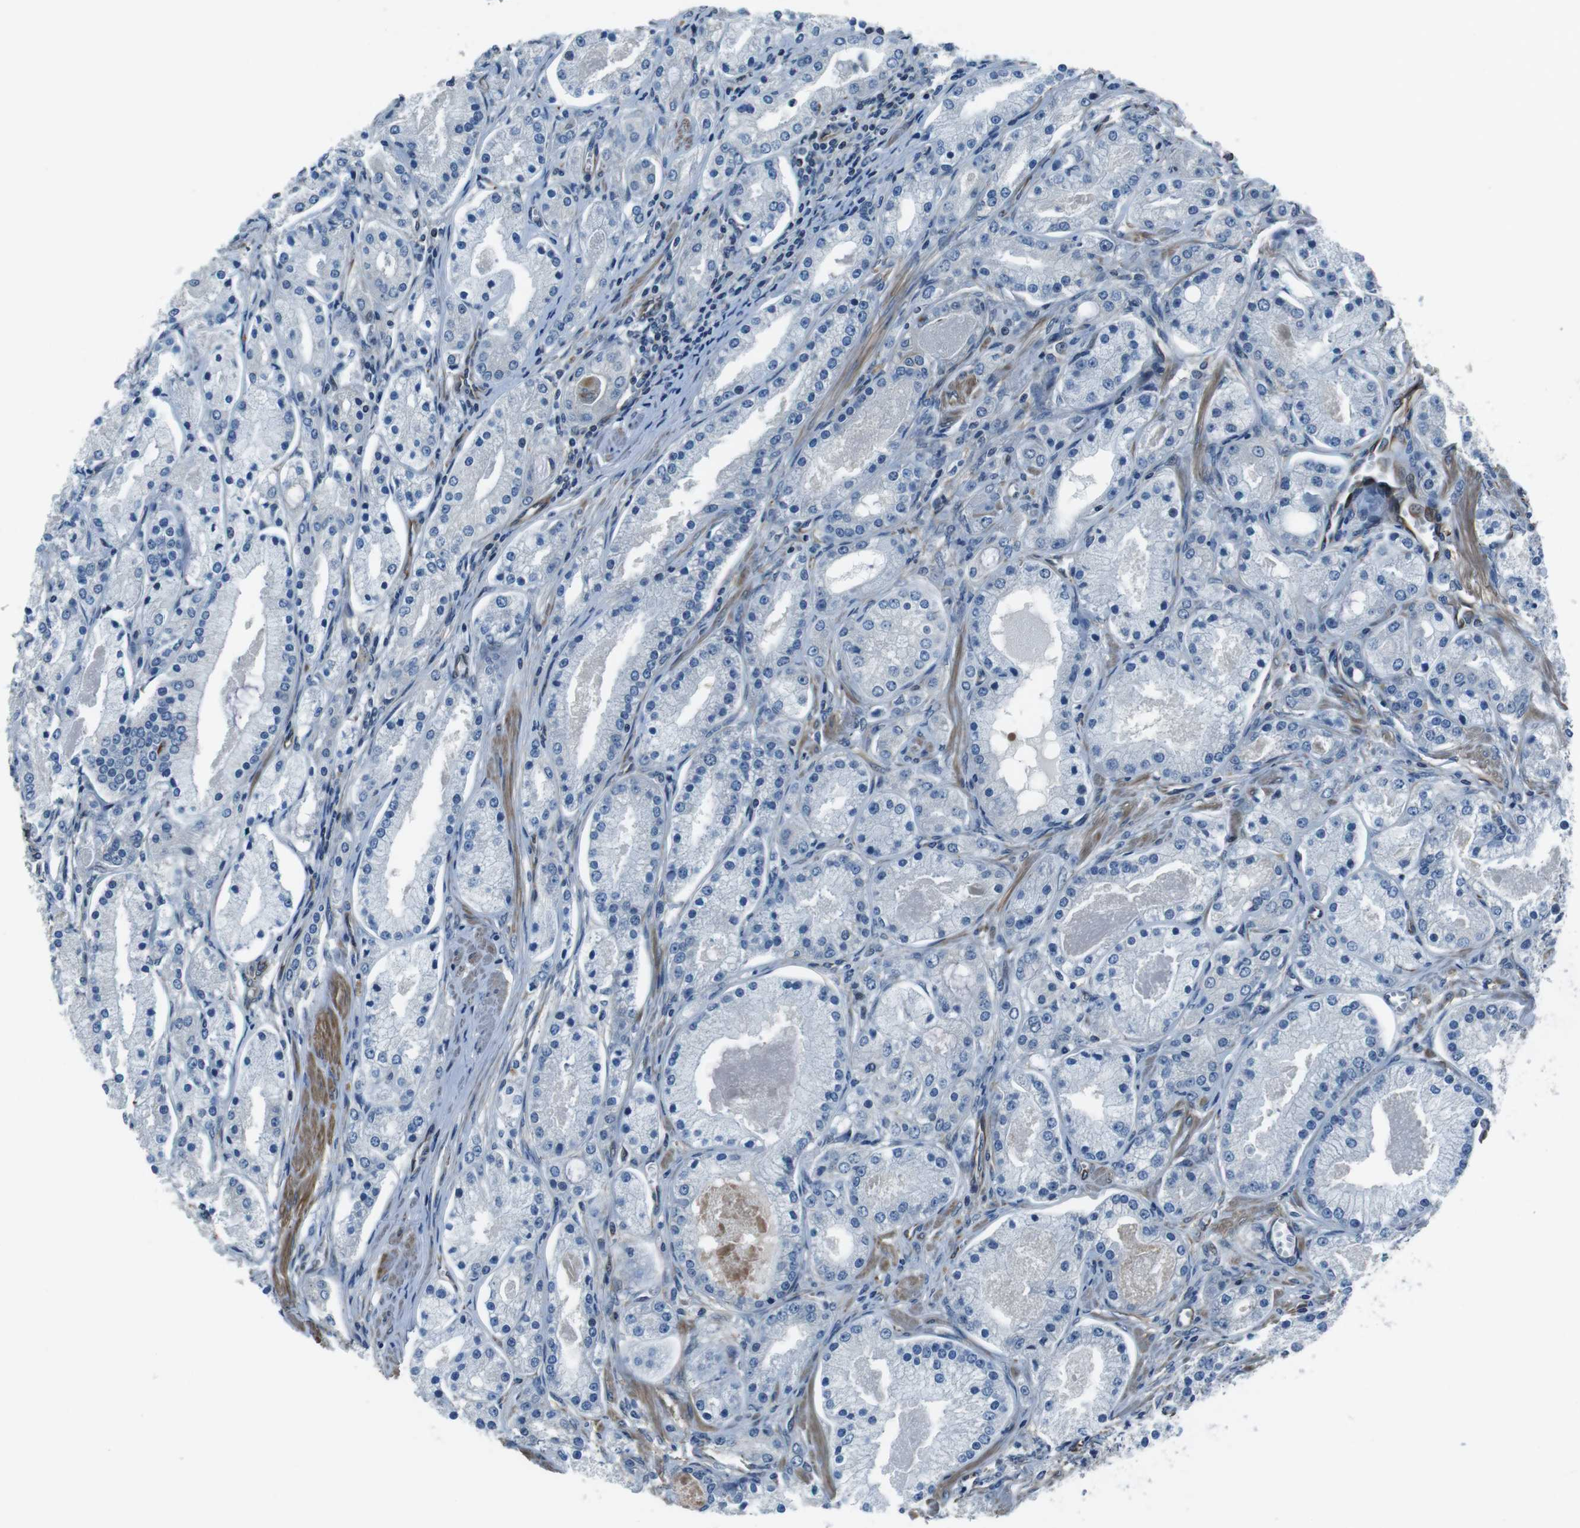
{"staining": {"intensity": "negative", "quantity": "none", "location": "none"}, "tissue": "prostate cancer", "cell_type": "Tumor cells", "image_type": "cancer", "snomed": [{"axis": "morphology", "description": "Adenocarcinoma, High grade"}, {"axis": "topography", "description": "Prostate"}], "caption": "A histopathology image of prostate high-grade adenocarcinoma stained for a protein displays no brown staining in tumor cells.", "gene": "LRRC49", "patient": {"sex": "male", "age": 66}}